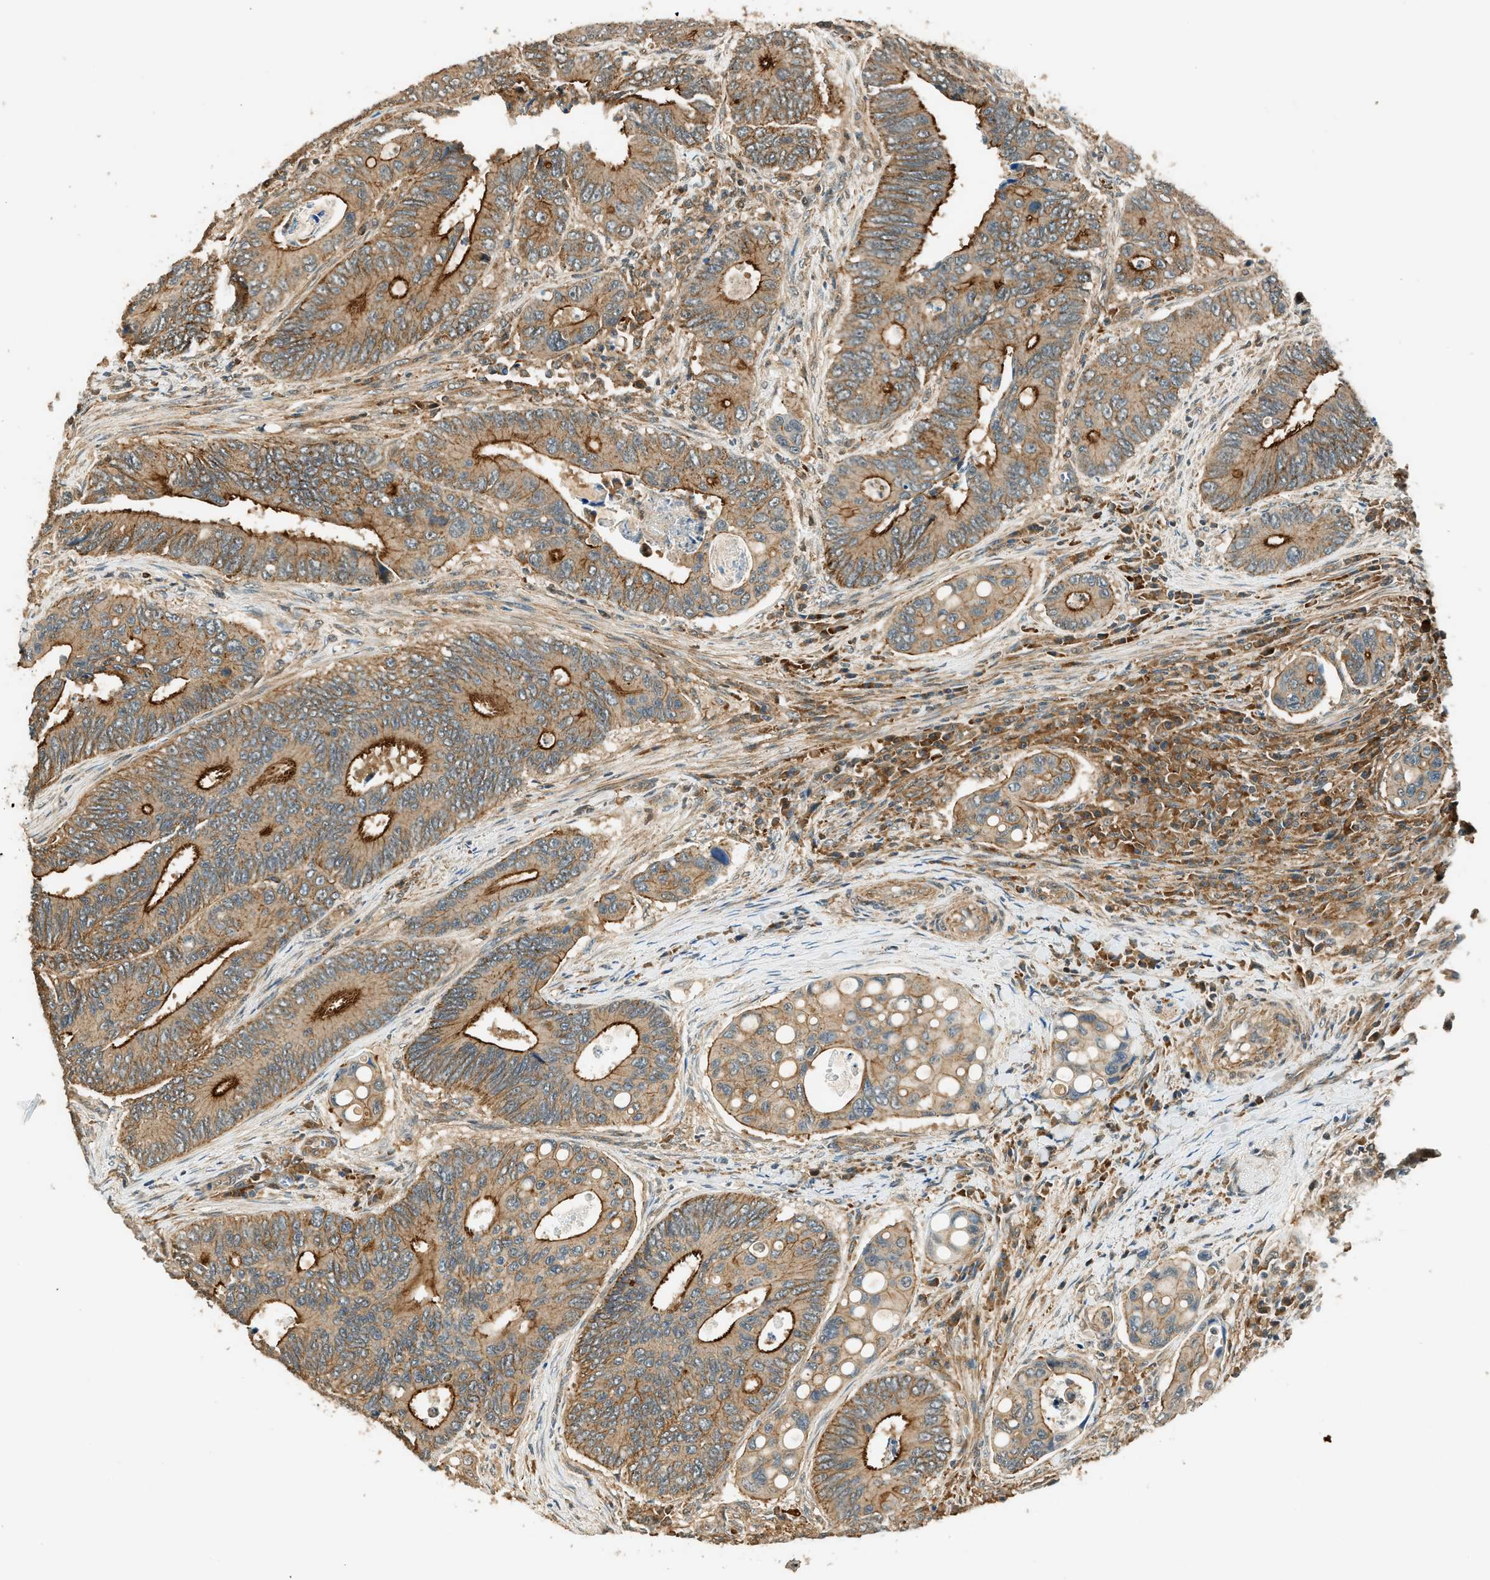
{"staining": {"intensity": "strong", "quantity": "25%-75%", "location": "cytoplasmic/membranous"}, "tissue": "colorectal cancer", "cell_type": "Tumor cells", "image_type": "cancer", "snomed": [{"axis": "morphology", "description": "Inflammation, NOS"}, {"axis": "morphology", "description": "Adenocarcinoma, NOS"}, {"axis": "topography", "description": "Colon"}], "caption": "The photomicrograph exhibits immunohistochemical staining of colorectal cancer. There is strong cytoplasmic/membranous expression is identified in about 25%-75% of tumor cells.", "gene": "ARHGEF11", "patient": {"sex": "male", "age": 72}}